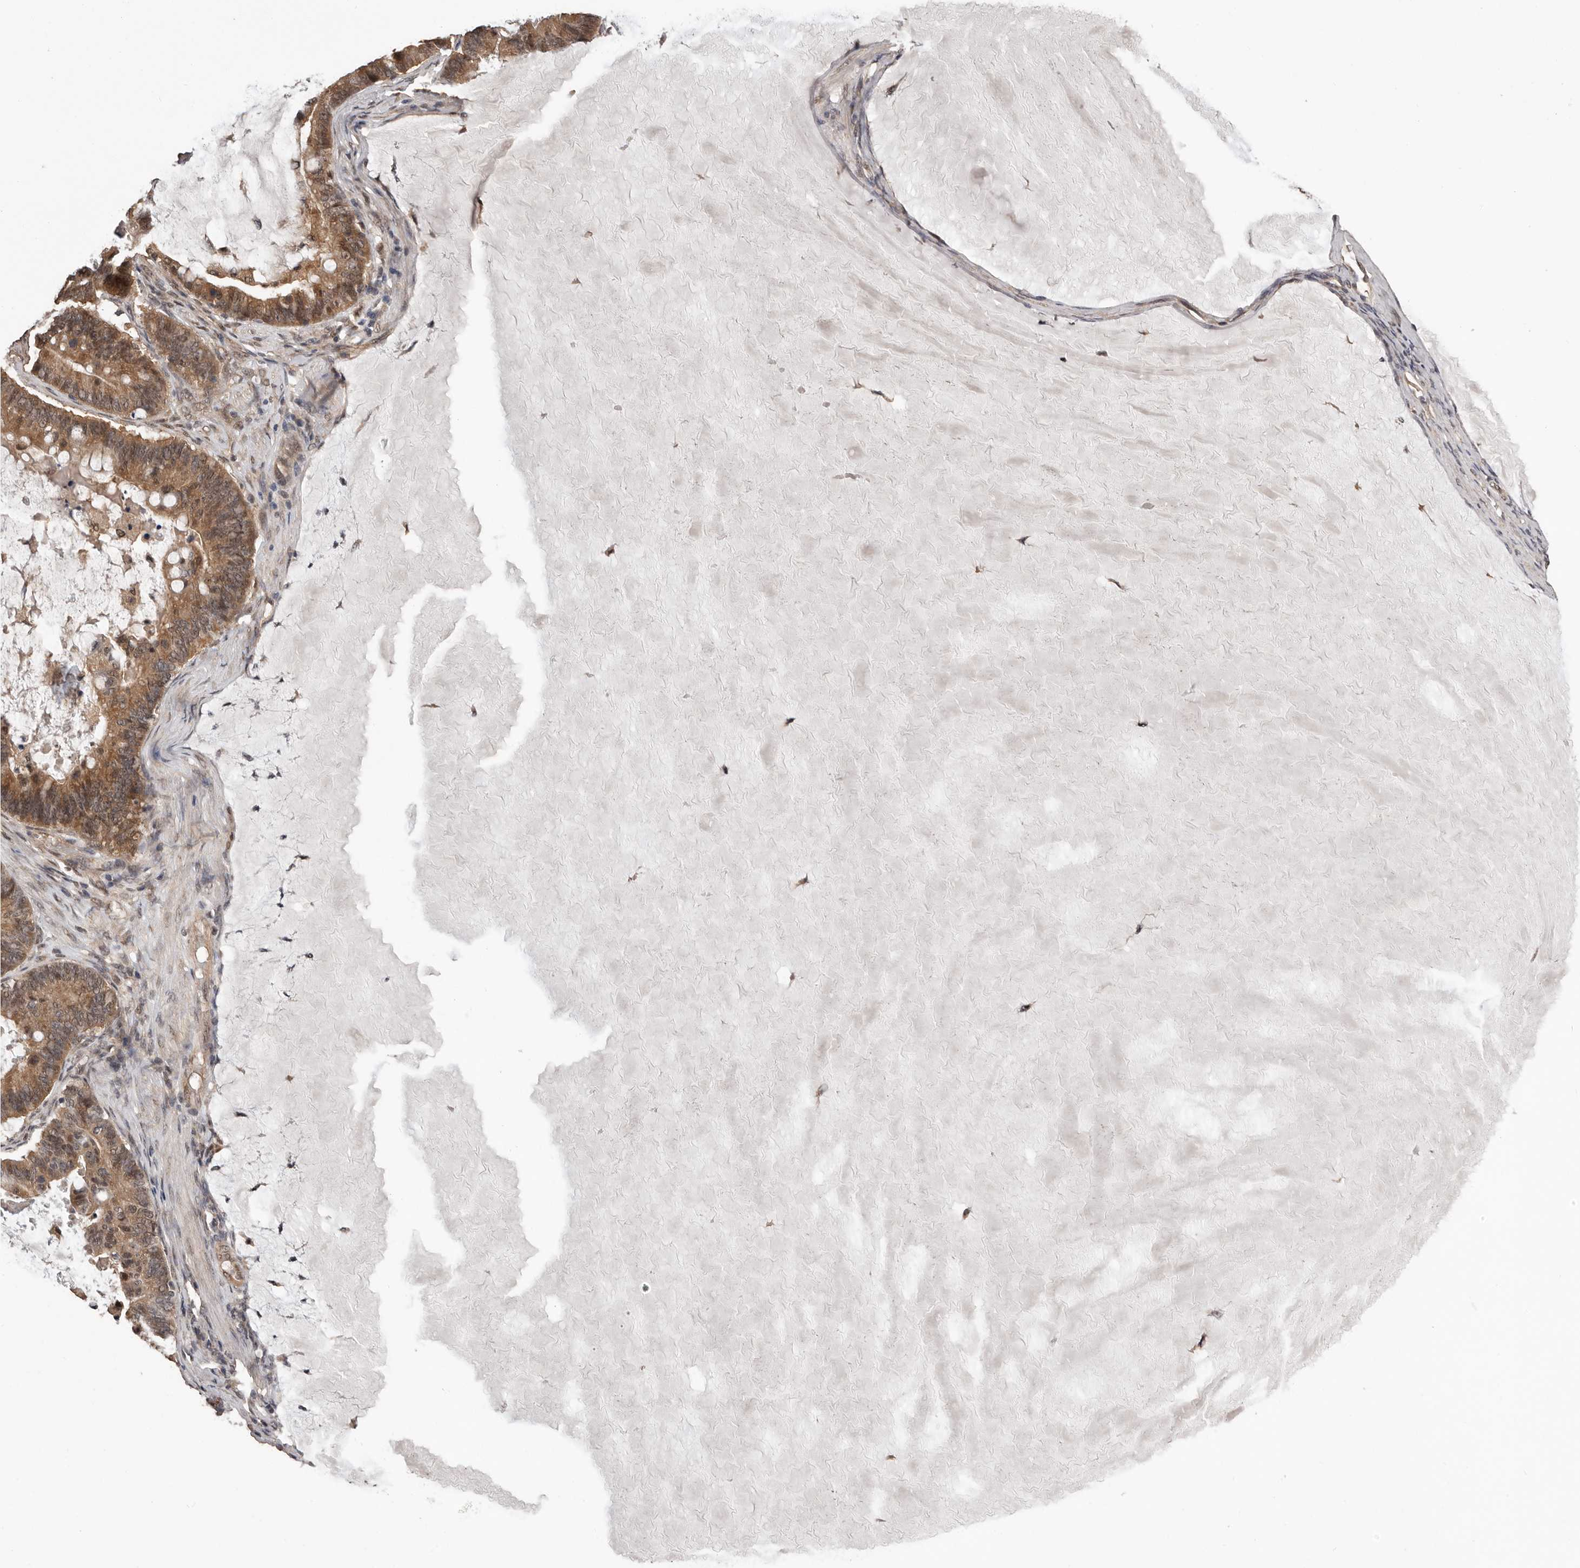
{"staining": {"intensity": "moderate", "quantity": ">75%", "location": "cytoplasmic/membranous,nuclear"}, "tissue": "ovarian cancer", "cell_type": "Tumor cells", "image_type": "cancer", "snomed": [{"axis": "morphology", "description": "Cystadenocarcinoma, mucinous, NOS"}, {"axis": "topography", "description": "Ovary"}], "caption": "Tumor cells display medium levels of moderate cytoplasmic/membranous and nuclear positivity in about >75% of cells in ovarian cancer (mucinous cystadenocarcinoma).", "gene": "VPS37A", "patient": {"sex": "female", "age": 61}}